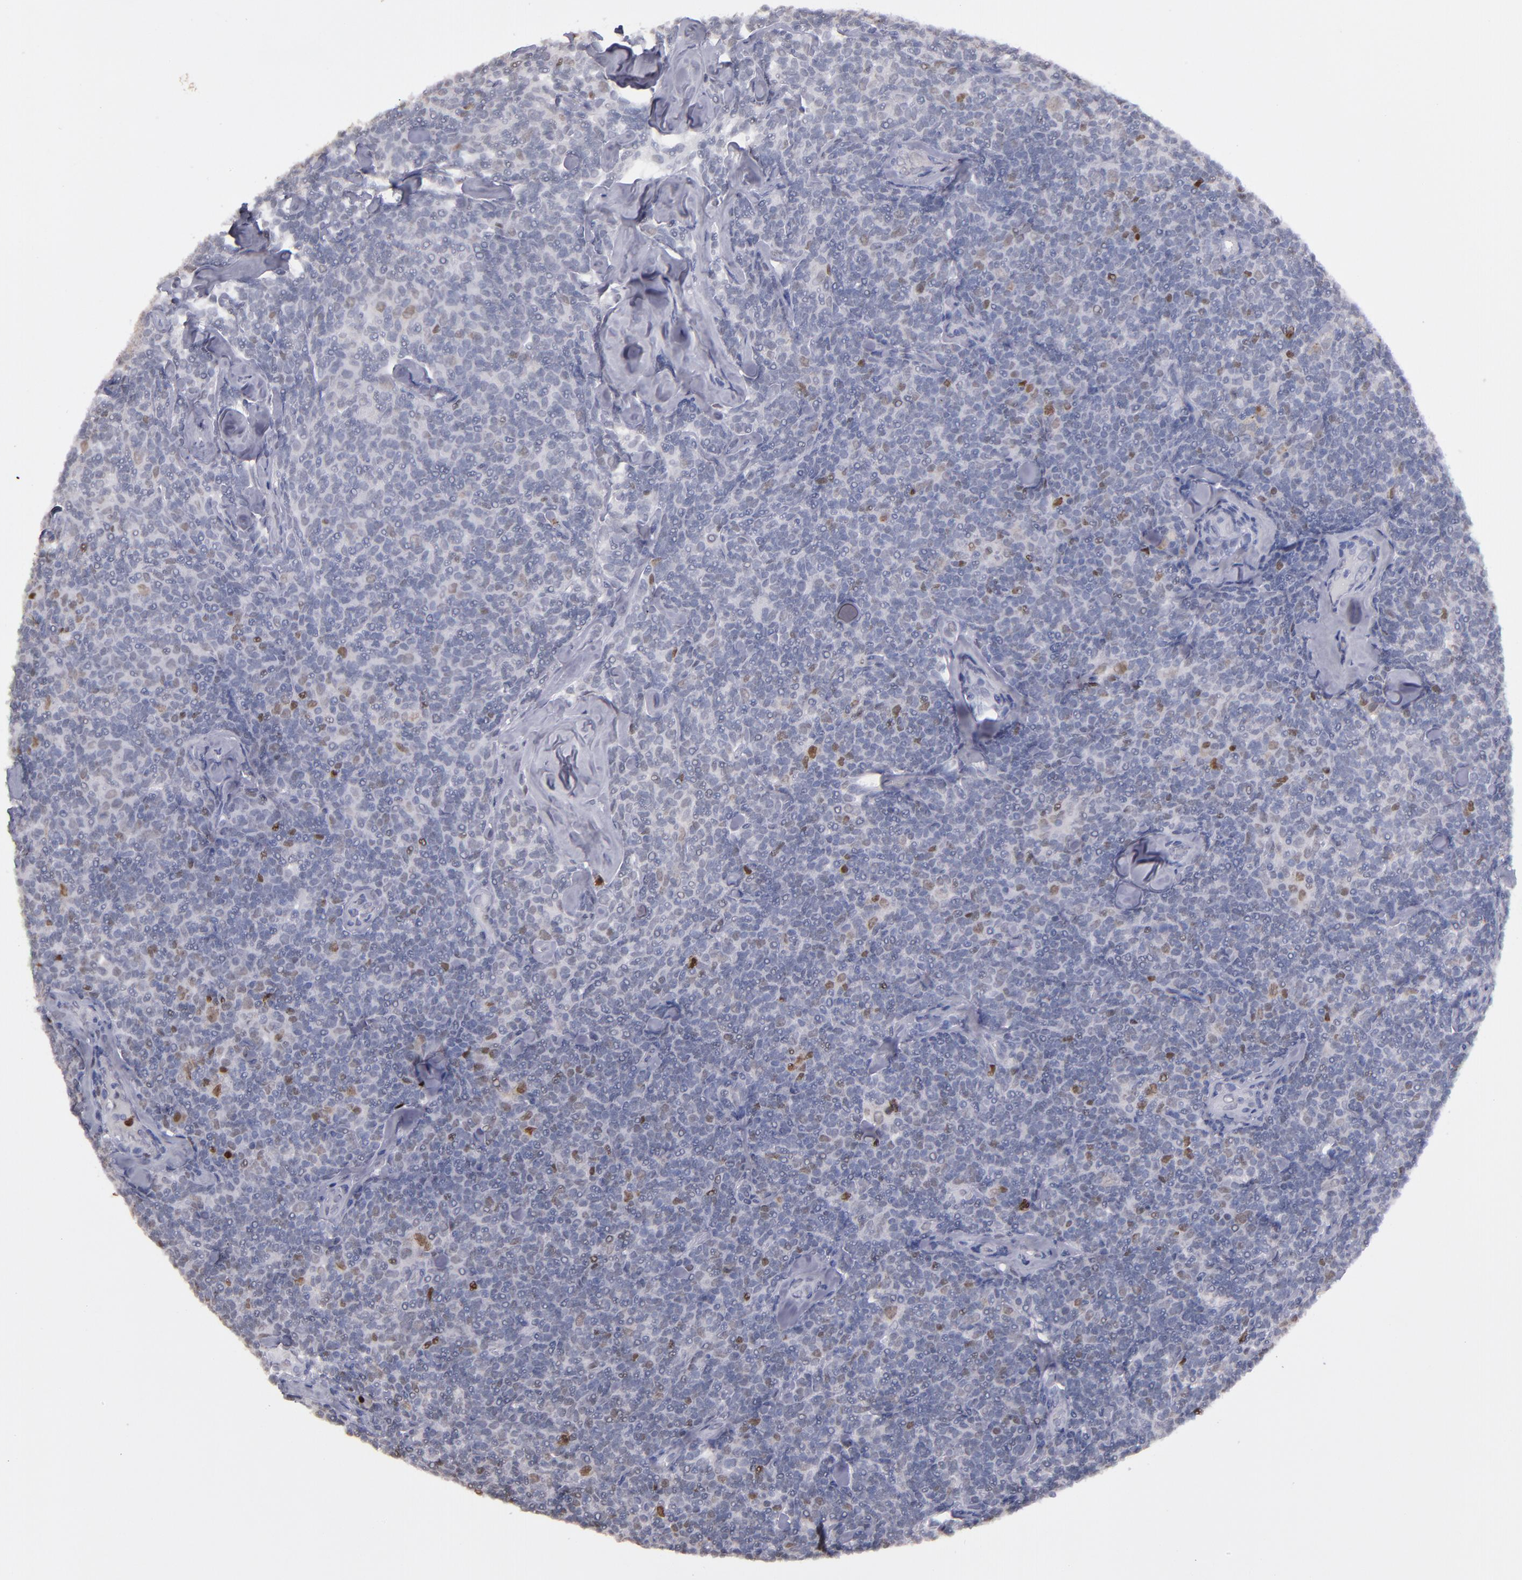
{"staining": {"intensity": "weak", "quantity": "<25%", "location": "nuclear"}, "tissue": "lymphoma", "cell_type": "Tumor cells", "image_type": "cancer", "snomed": [{"axis": "morphology", "description": "Malignant lymphoma, non-Hodgkin's type, Low grade"}, {"axis": "topography", "description": "Lymph node"}], "caption": "Protein analysis of malignant lymphoma, non-Hodgkin's type (low-grade) demonstrates no significant positivity in tumor cells.", "gene": "IRF4", "patient": {"sex": "female", "age": 56}}